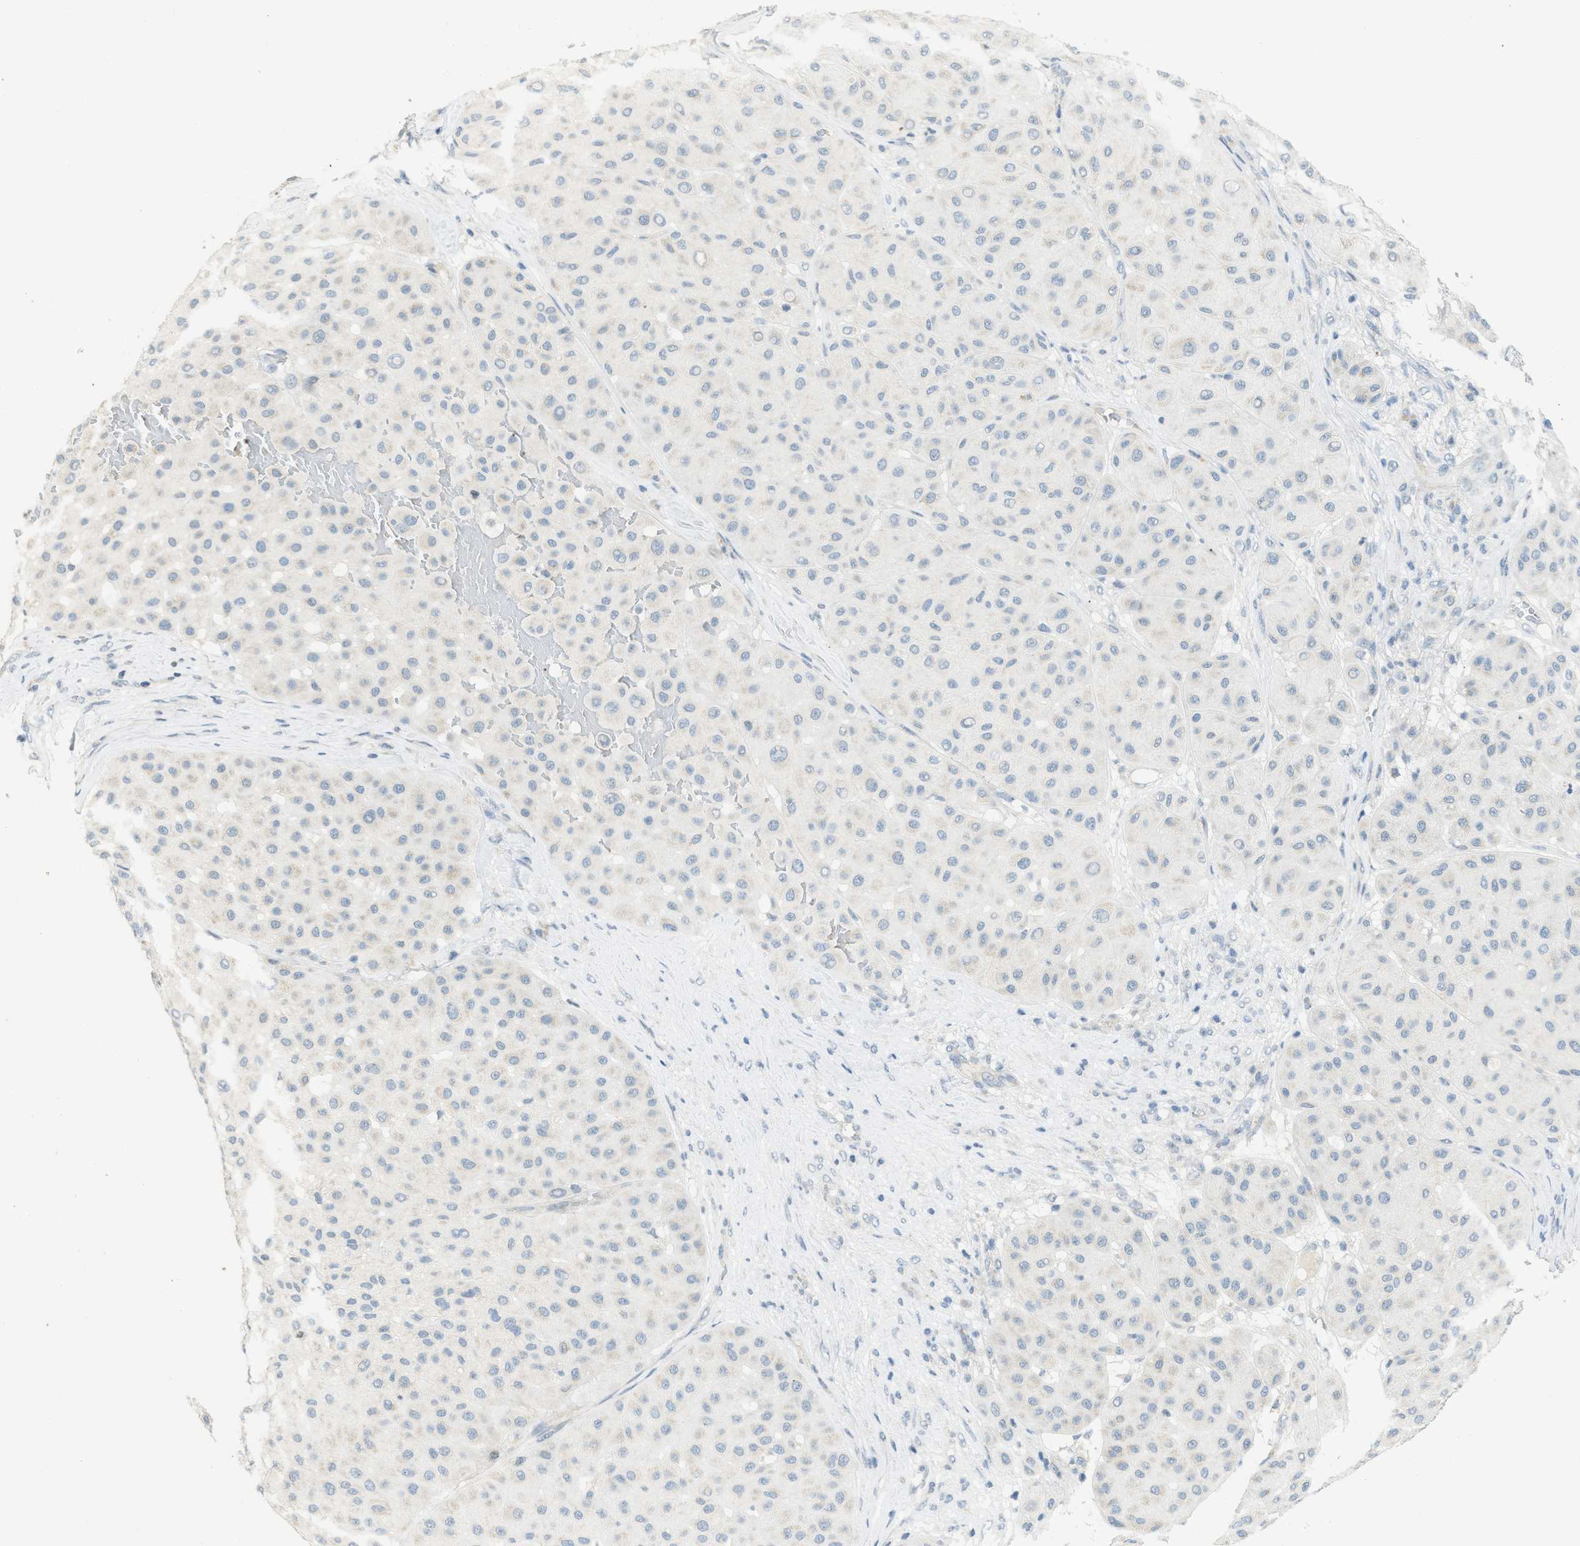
{"staining": {"intensity": "negative", "quantity": "none", "location": "none"}, "tissue": "melanoma", "cell_type": "Tumor cells", "image_type": "cancer", "snomed": [{"axis": "morphology", "description": "Normal tissue, NOS"}, {"axis": "morphology", "description": "Malignant melanoma, Metastatic site"}, {"axis": "topography", "description": "Skin"}], "caption": "Protein analysis of melanoma exhibits no significant staining in tumor cells.", "gene": "TXNDC2", "patient": {"sex": "male", "age": 41}}